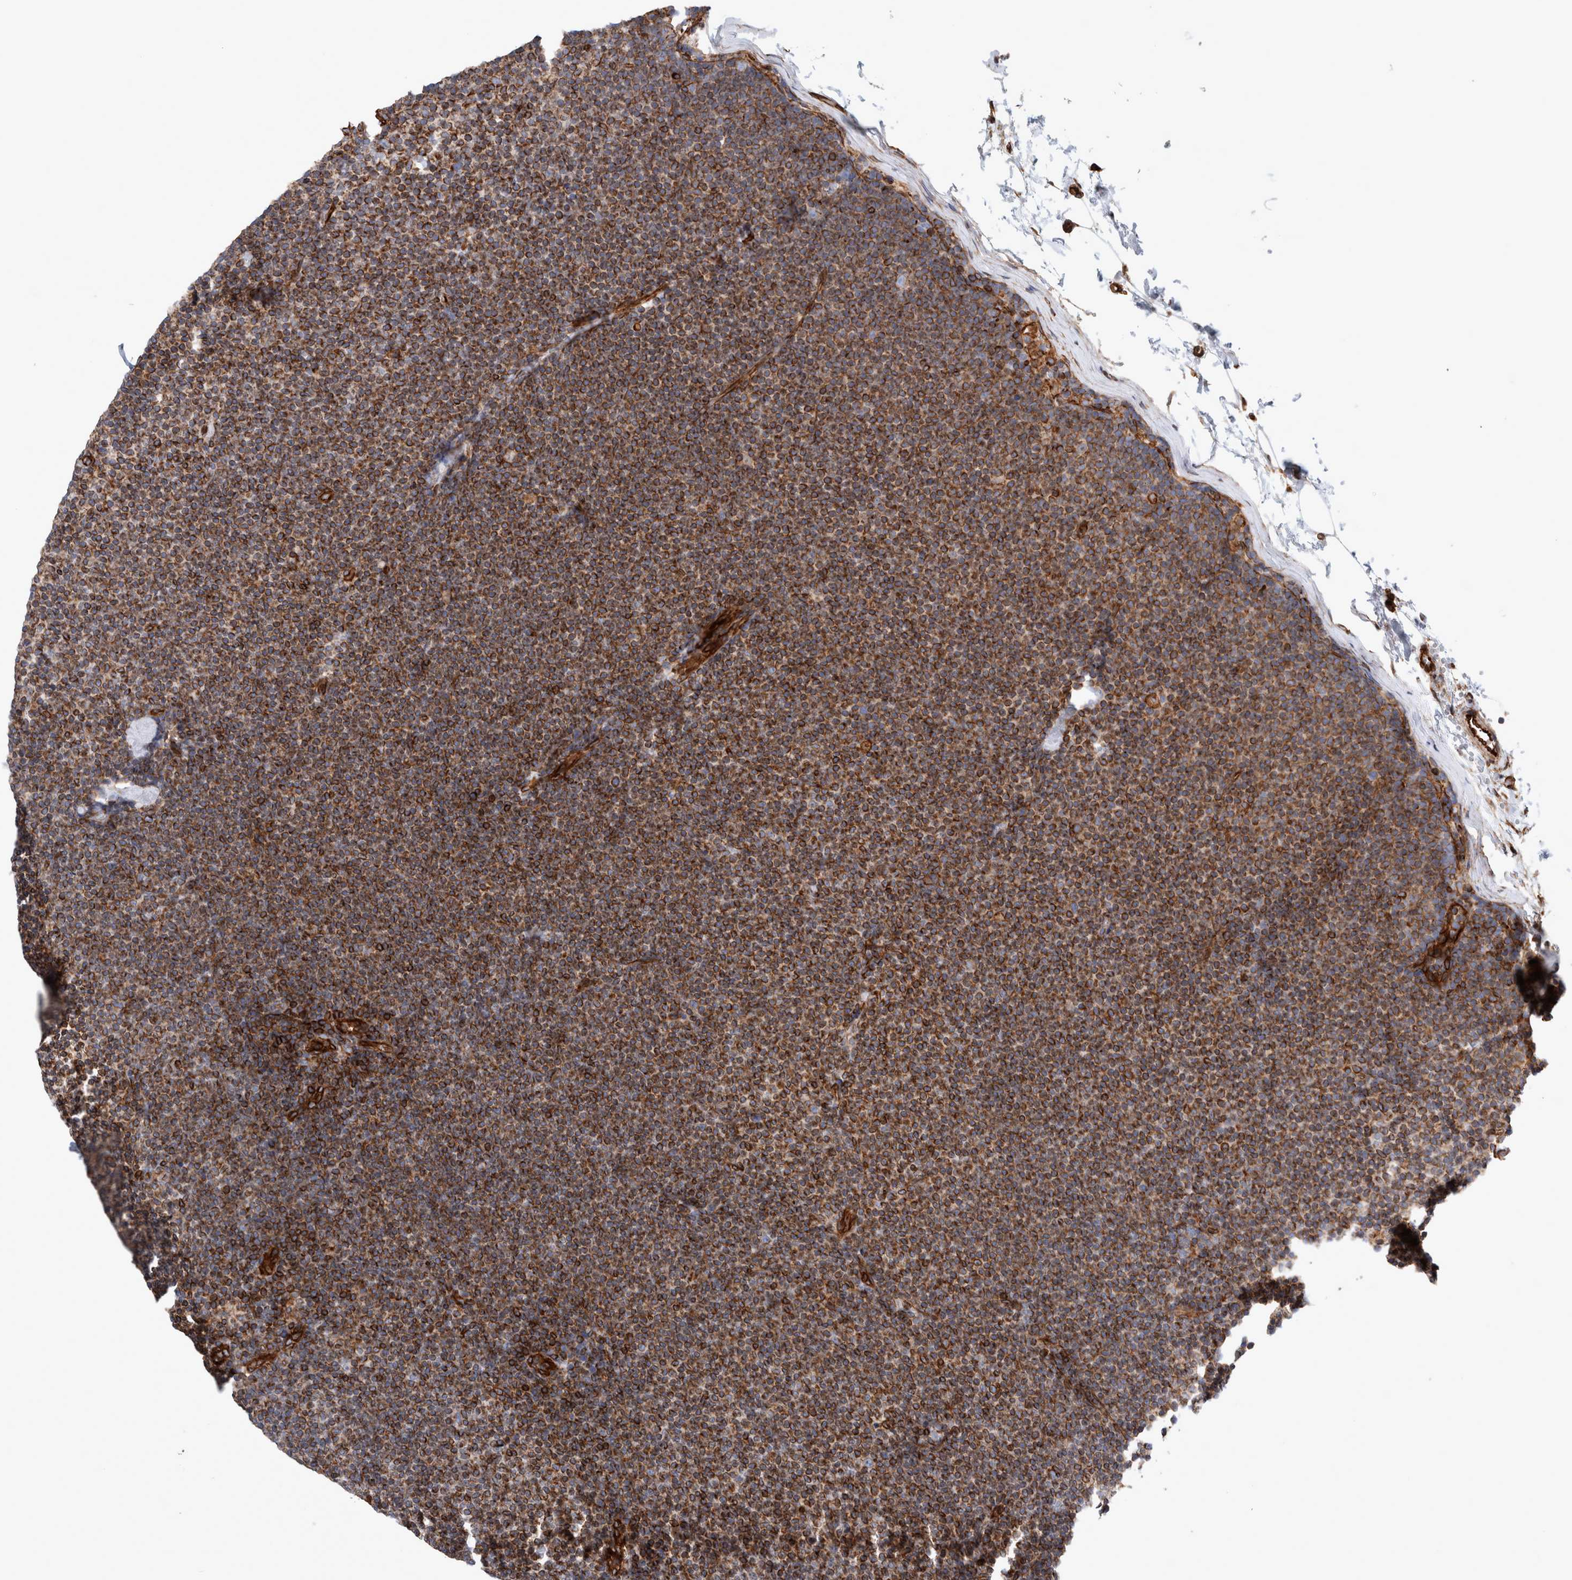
{"staining": {"intensity": "strong", "quantity": ">75%", "location": "cytoplasmic/membranous"}, "tissue": "lymphoma", "cell_type": "Tumor cells", "image_type": "cancer", "snomed": [{"axis": "morphology", "description": "Malignant lymphoma, non-Hodgkin's type, Low grade"}, {"axis": "topography", "description": "Lymph node"}], "caption": "DAB immunohistochemical staining of human low-grade malignant lymphoma, non-Hodgkin's type displays strong cytoplasmic/membranous protein positivity in approximately >75% of tumor cells.", "gene": "PLEC", "patient": {"sex": "female", "age": 53}}